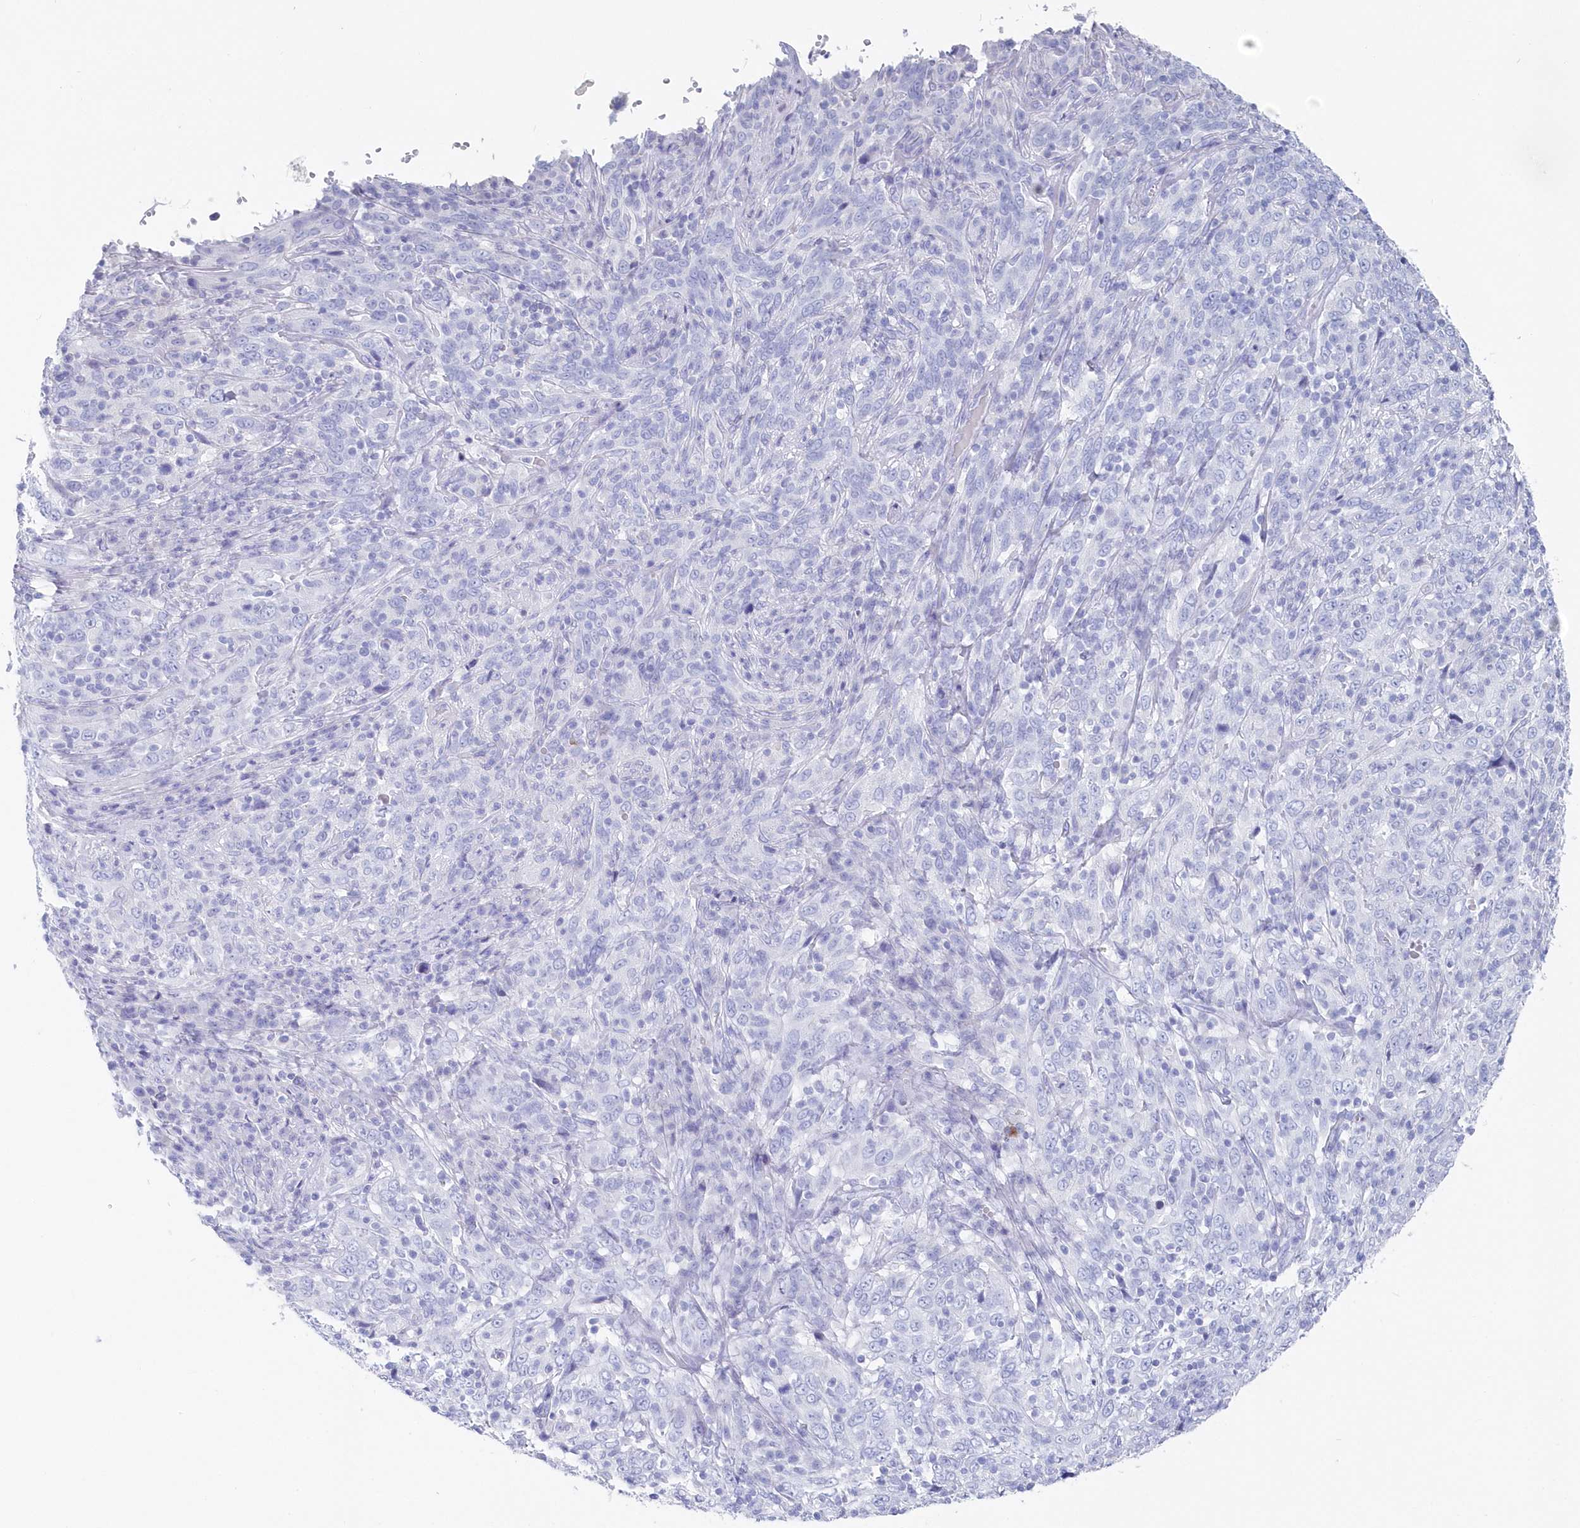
{"staining": {"intensity": "negative", "quantity": "none", "location": "none"}, "tissue": "cervical cancer", "cell_type": "Tumor cells", "image_type": "cancer", "snomed": [{"axis": "morphology", "description": "Squamous cell carcinoma, NOS"}, {"axis": "topography", "description": "Cervix"}], "caption": "IHC image of neoplastic tissue: squamous cell carcinoma (cervical) stained with DAB (3,3'-diaminobenzidine) displays no significant protein positivity in tumor cells.", "gene": "CSNK1G2", "patient": {"sex": "female", "age": 46}}